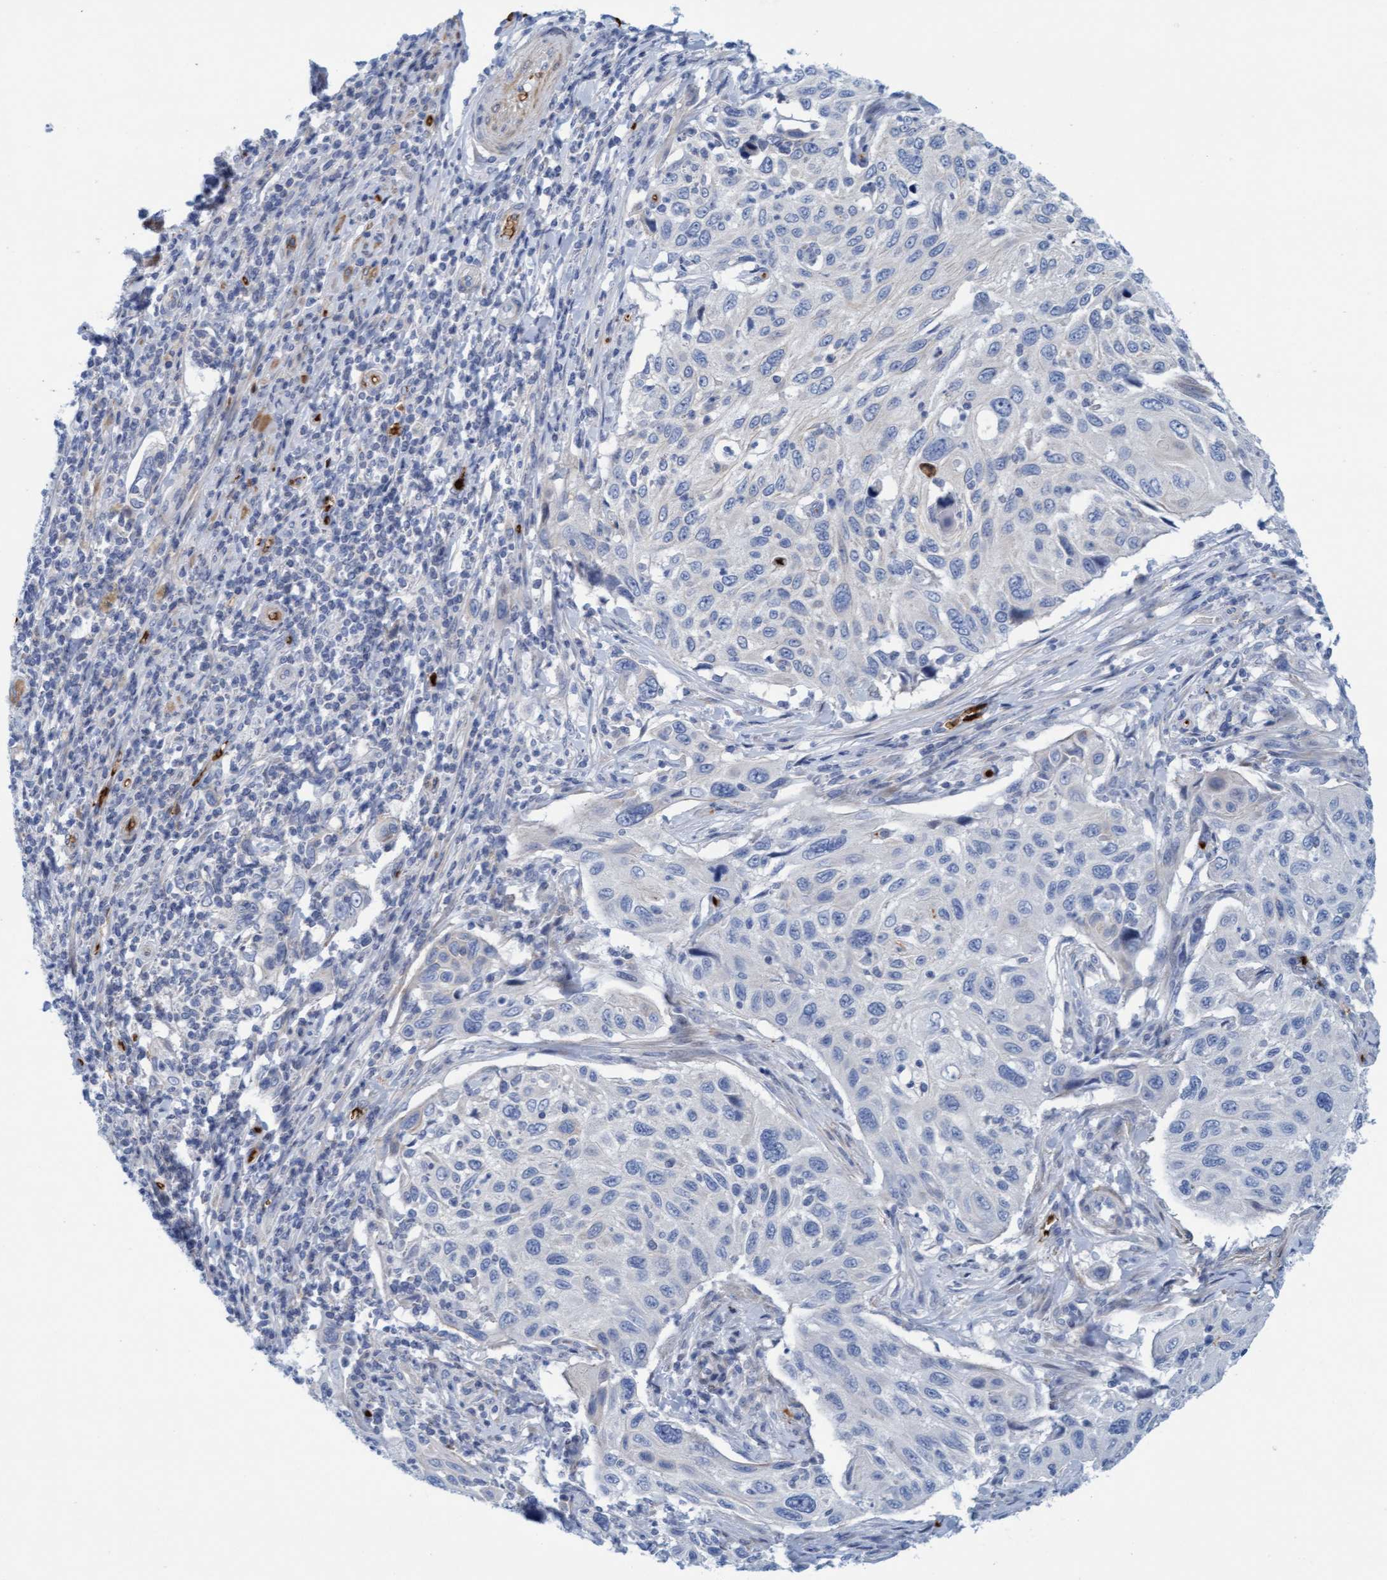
{"staining": {"intensity": "negative", "quantity": "none", "location": "none"}, "tissue": "cervical cancer", "cell_type": "Tumor cells", "image_type": "cancer", "snomed": [{"axis": "morphology", "description": "Squamous cell carcinoma, NOS"}, {"axis": "topography", "description": "Cervix"}], "caption": "Immunohistochemical staining of squamous cell carcinoma (cervical) reveals no significant positivity in tumor cells.", "gene": "P2RX5", "patient": {"sex": "female", "age": 70}}